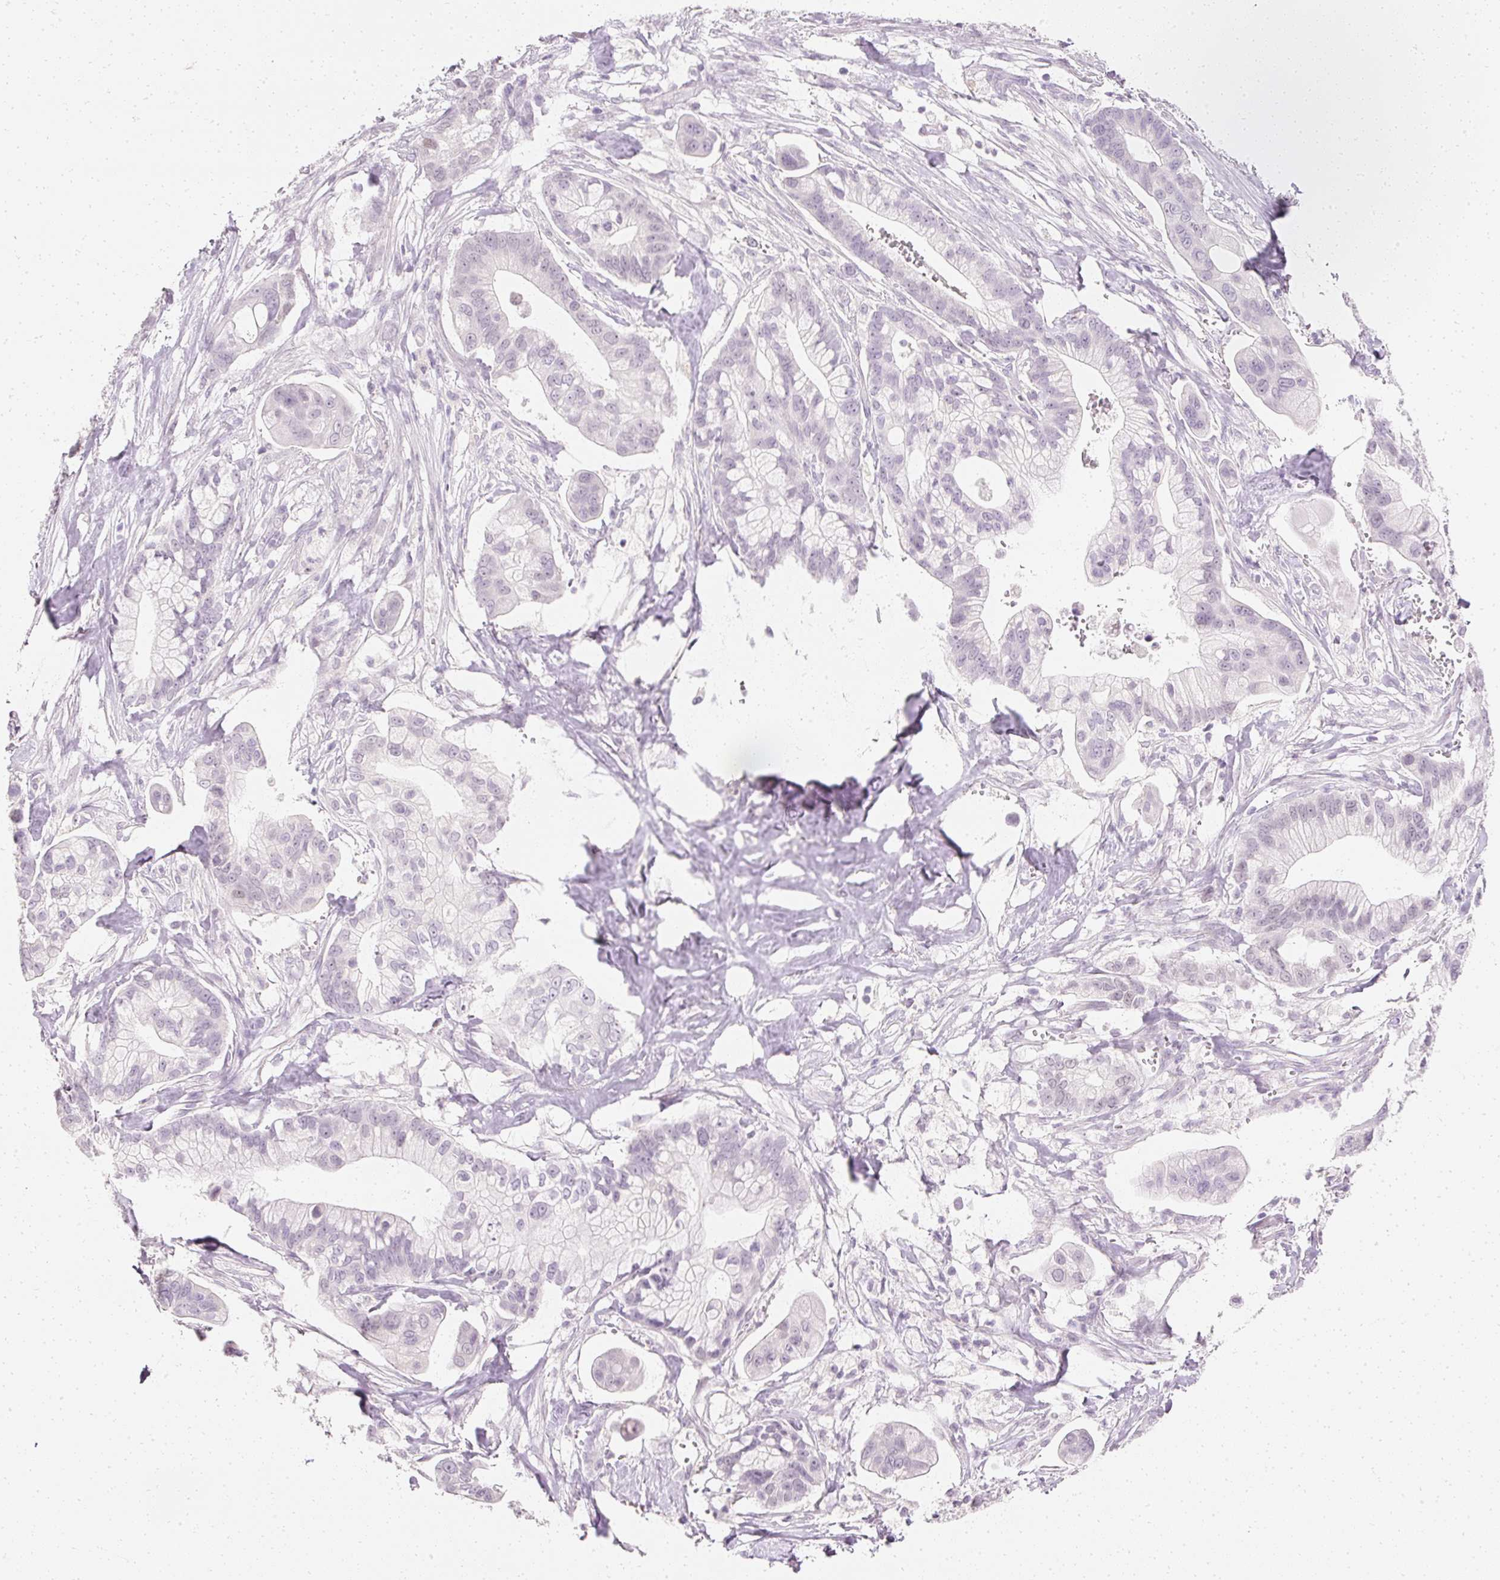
{"staining": {"intensity": "negative", "quantity": "none", "location": "none"}, "tissue": "pancreatic cancer", "cell_type": "Tumor cells", "image_type": "cancer", "snomed": [{"axis": "morphology", "description": "Adenocarcinoma, NOS"}, {"axis": "topography", "description": "Pancreas"}], "caption": "Pancreatic adenocarcinoma stained for a protein using immunohistochemistry demonstrates no positivity tumor cells.", "gene": "ELAVL3", "patient": {"sex": "male", "age": 68}}